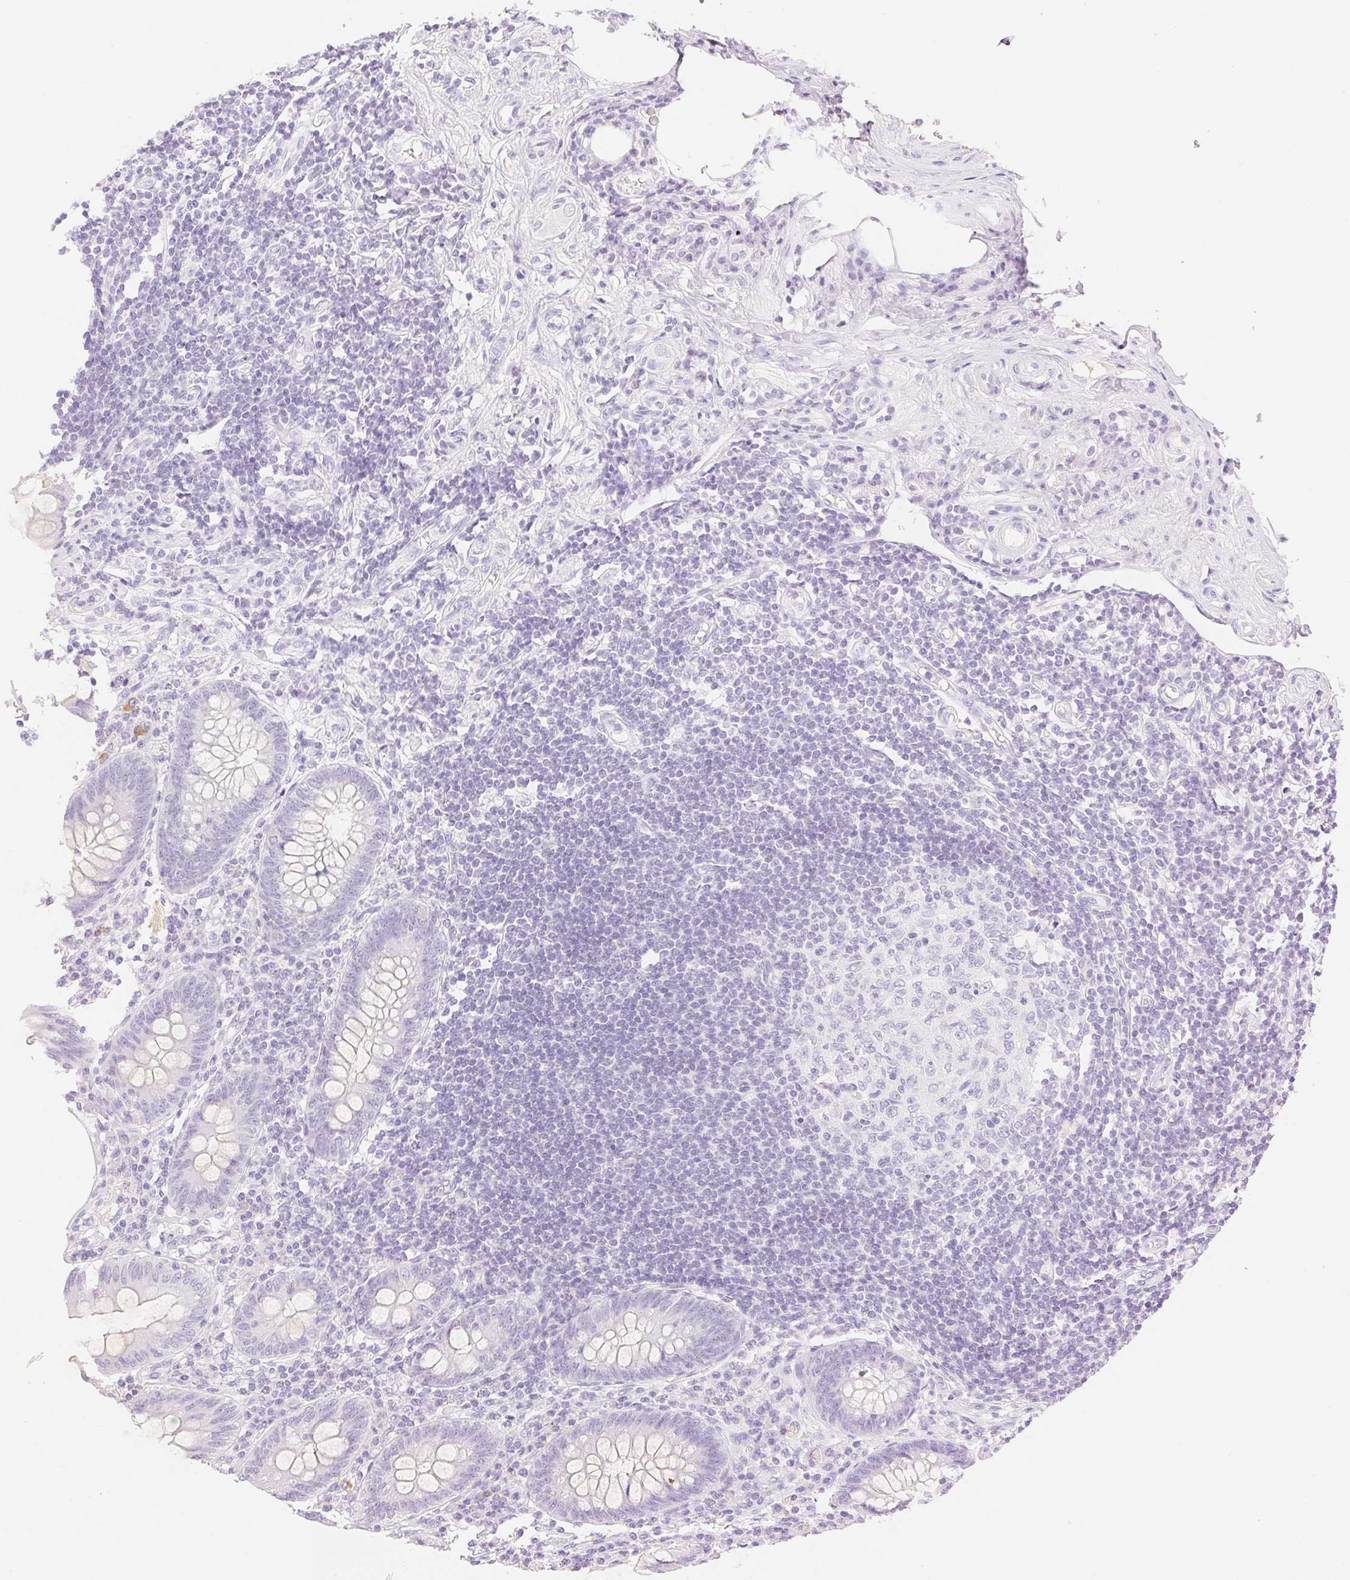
{"staining": {"intensity": "negative", "quantity": "none", "location": "none"}, "tissue": "appendix", "cell_type": "Glandular cells", "image_type": "normal", "snomed": [{"axis": "morphology", "description": "Normal tissue, NOS"}, {"axis": "topography", "description": "Appendix"}], "caption": "DAB (3,3'-diaminobenzidine) immunohistochemical staining of benign appendix exhibits no significant staining in glandular cells.", "gene": "SPACA4", "patient": {"sex": "female", "age": 57}}